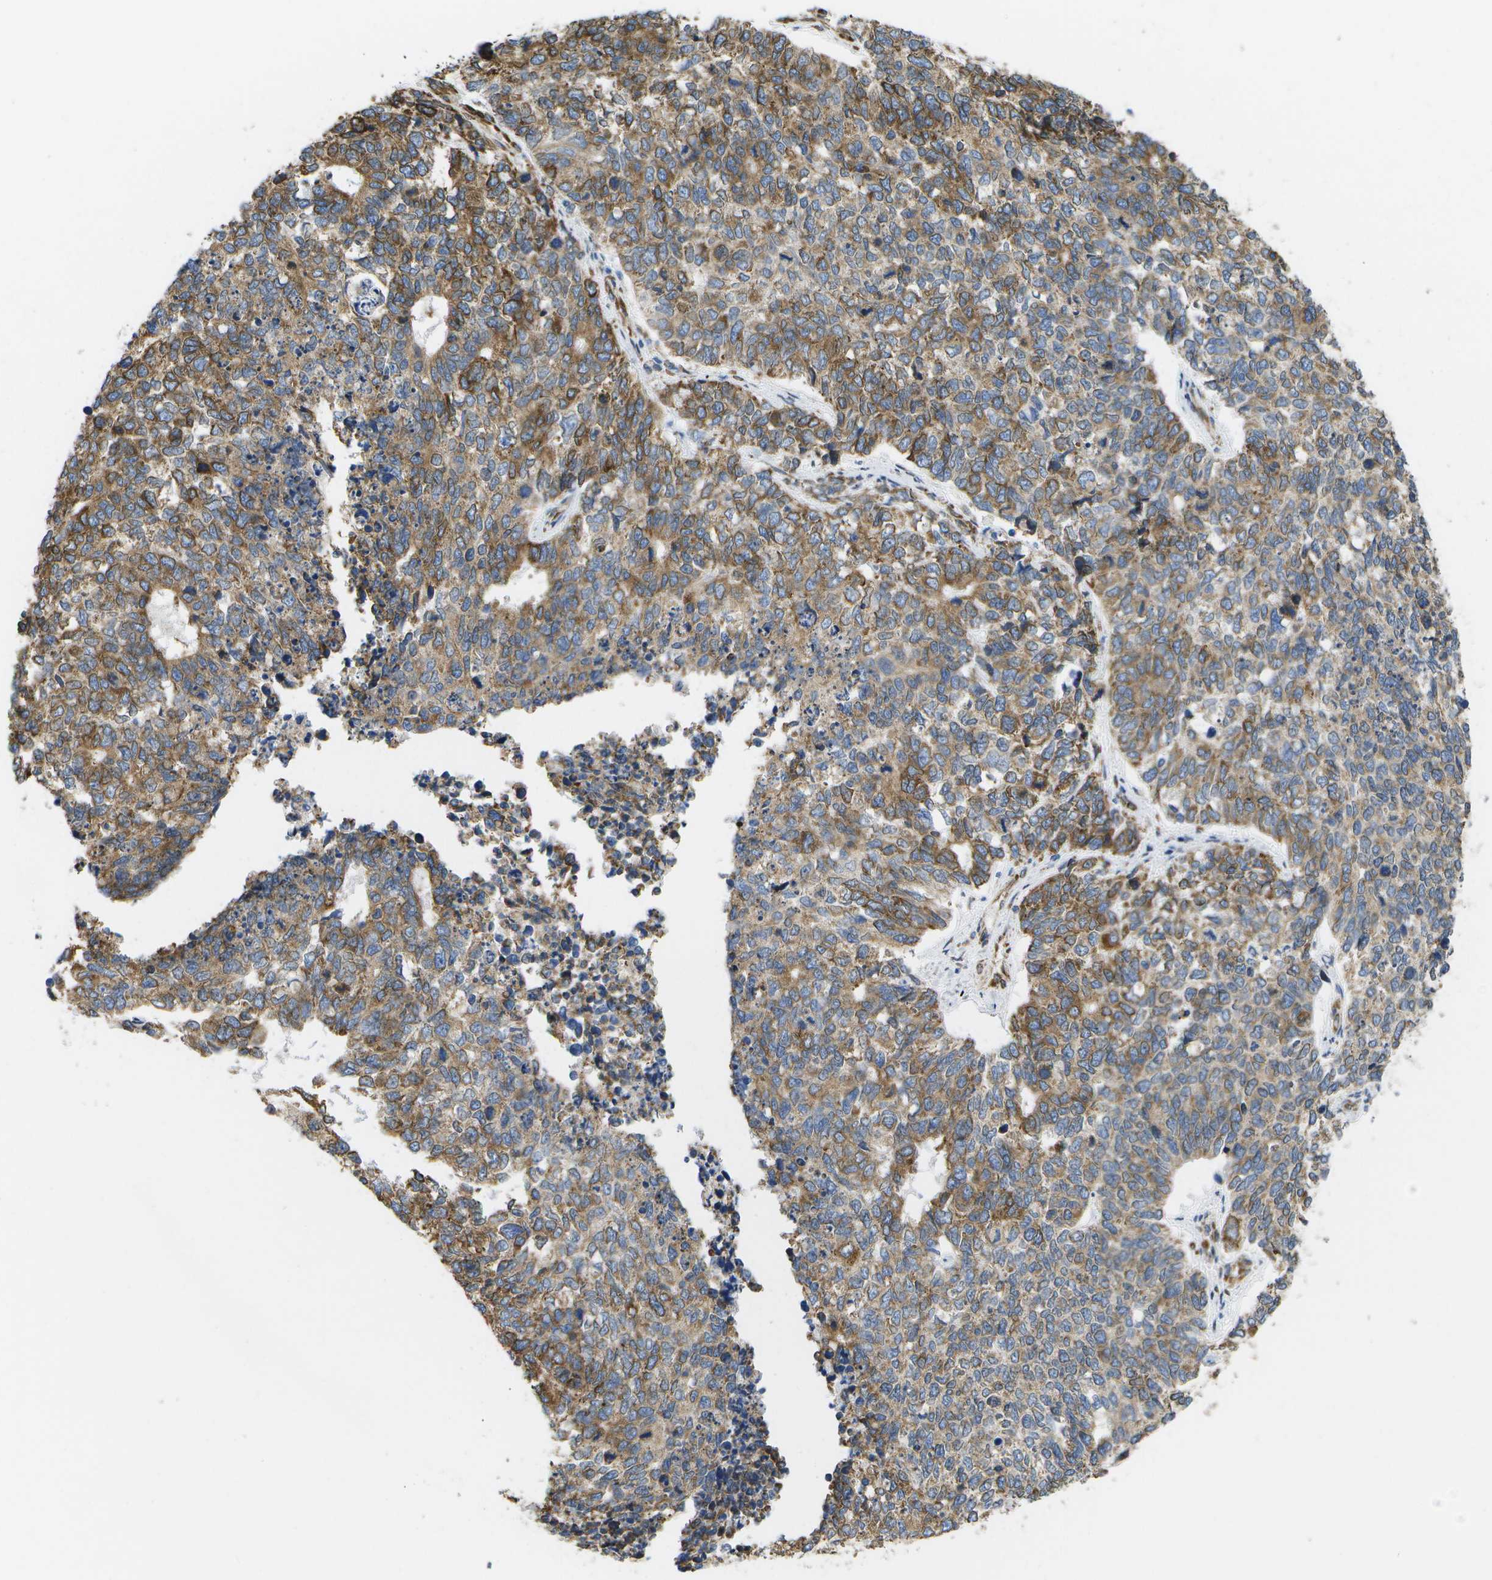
{"staining": {"intensity": "moderate", "quantity": ">75%", "location": "cytoplasmic/membranous"}, "tissue": "cervical cancer", "cell_type": "Tumor cells", "image_type": "cancer", "snomed": [{"axis": "morphology", "description": "Squamous cell carcinoma, NOS"}, {"axis": "topography", "description": "Cervix"}], "caption": "Immunohistochemistry (DAB (3,3'-diaminobenzidine)) staining of human squamous cell carcinoma (cervical) exhibits moderate cytoplasmic/membranous protein staining in about >75% of tumor cells. (Stains: DAB in brown, nuclei in blue, Microscopy: brightfield microscopy at high magnification).", "gene": "ZDHHC17", "patient": {"sex": "female", "age": 63}}